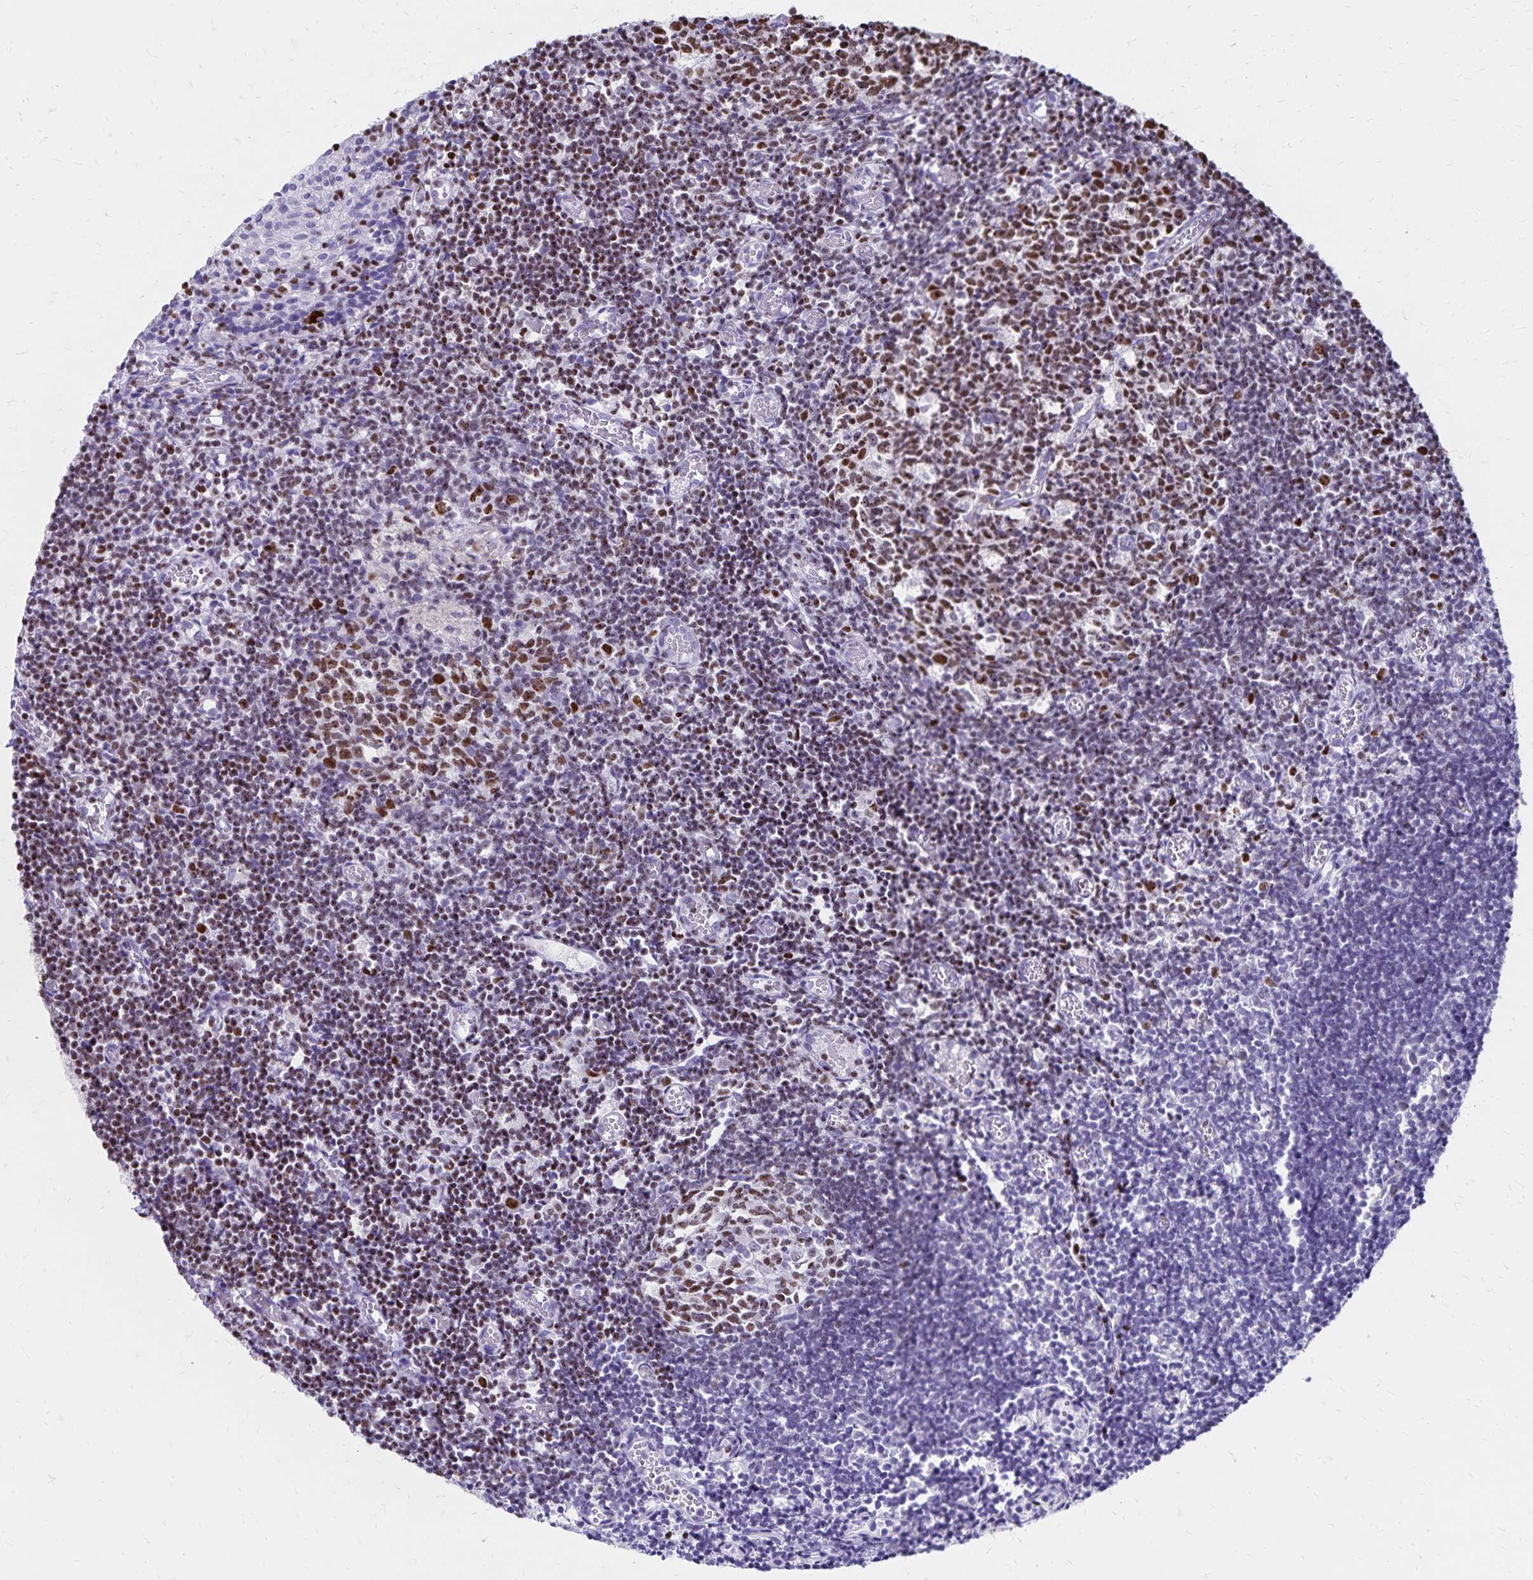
{"staining": {"intensity": "moderate", "quantity": ">75%", "location": "nuclear"}, "tissue": "tonsil", "cell_type": "Germinal center cells", "image_type": "normal", "snomed": [{"axis": "morphology", "description": "Normal tissue, NOS"}, {"axis": "topography", "description": "Tonsil"}], "caption": "Immunohistochemical staining of unremarkable tonsil demonstrates medium levels of moderate nuclear staining in approximately >75% of germinal center cells.", "gene": "IKZF1", "patient": {"sex": "female", "age": 10}}